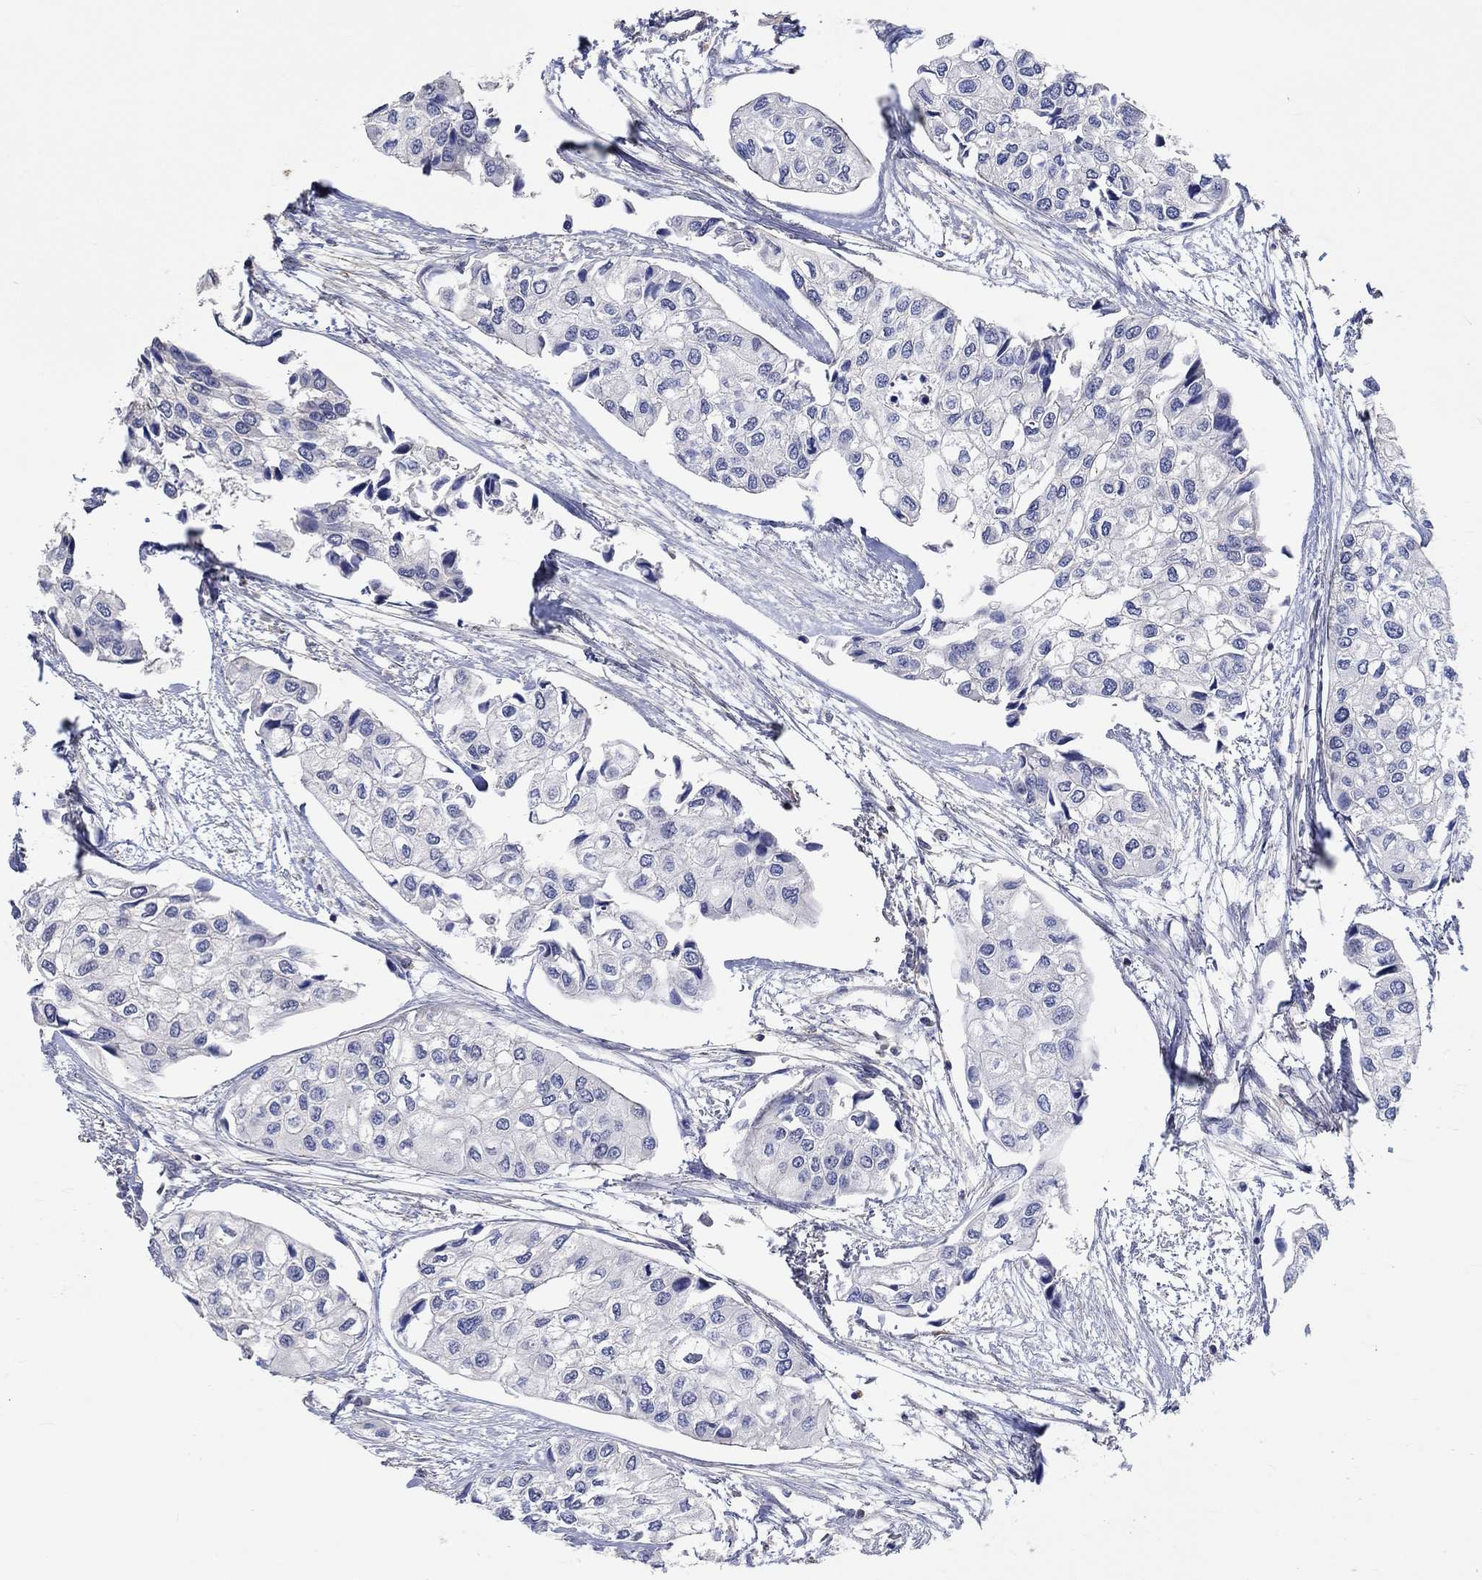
{"staining": {"intensity": "negative", "quantity": "none", "location": "none"}, "tissue": "urothelial cancer", "cell_type": "Tumor cells", "image_type": "cancer", "snomed": [{"axis": "morphology", "description": "Urothelial carcinoma, High grade"}, {"axis": "topography", "description": "Urinary bladder"}], "caption": "Tumor cells are negative for protein expression in human urothelial carcinoma (high-grade).", "gene": "TNFAIP8L3", "patient": {"sex": "male", "age": 73}}